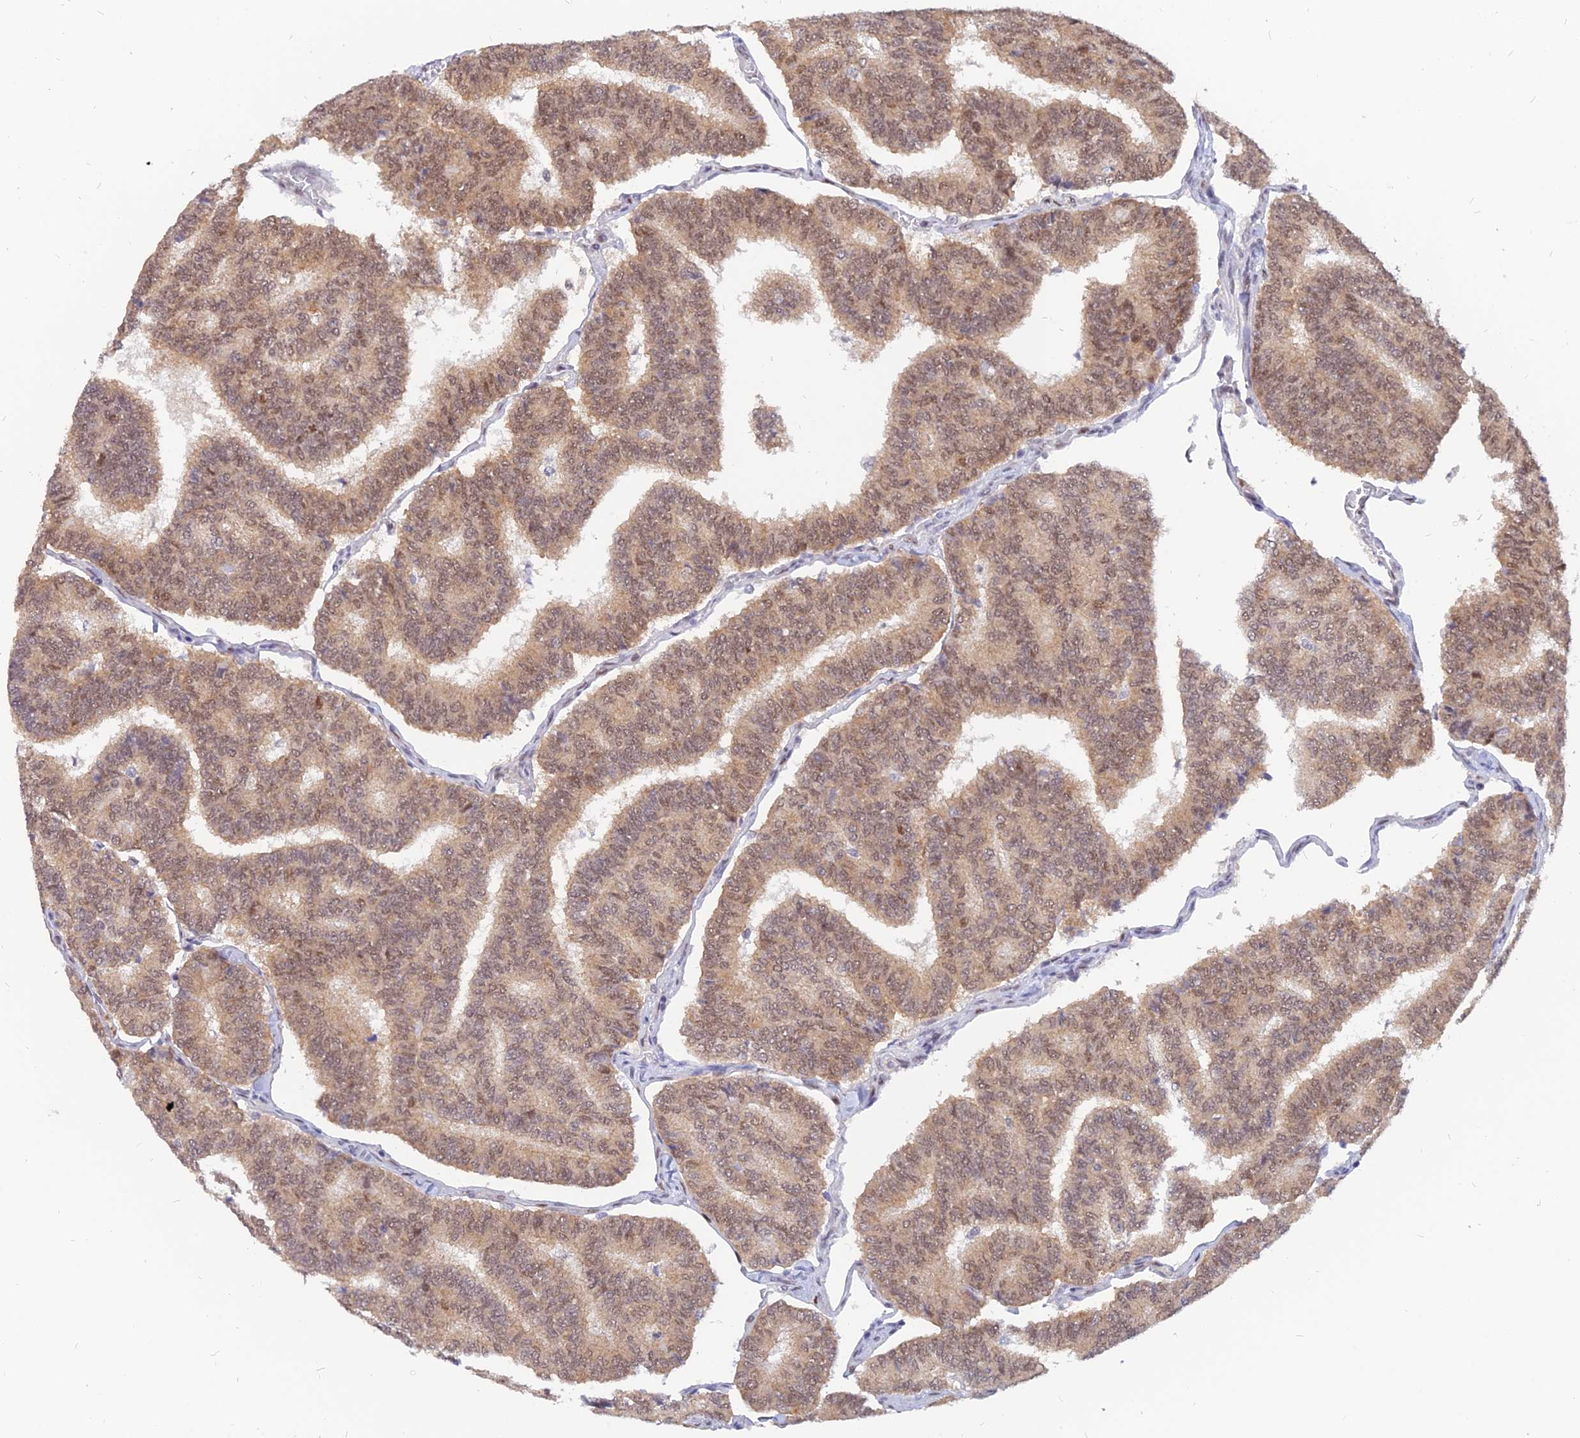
{"staining": {"intensity": "moderate", "quantity": ">75%", "location": "nuclear"}, "tissue": "thyroid cancer", "cell_type": "Tumor cells", "image_type": "cancer", "snomed": [{"axis": "morphology", "description": "Papillary adenocarcinoma, NOS"}, {"axis": "topography", "description": "Thyroid gland"}], "caption": "This histopathology image reveals immunohistochemistry (IHC) staining of human thyroid papillary adenocarcinoma, with medium moderate nuclear expression in approximately >75% of tumor cells.", "gene": "DPY30", "patient": {"sex": "female", "age": 35}}